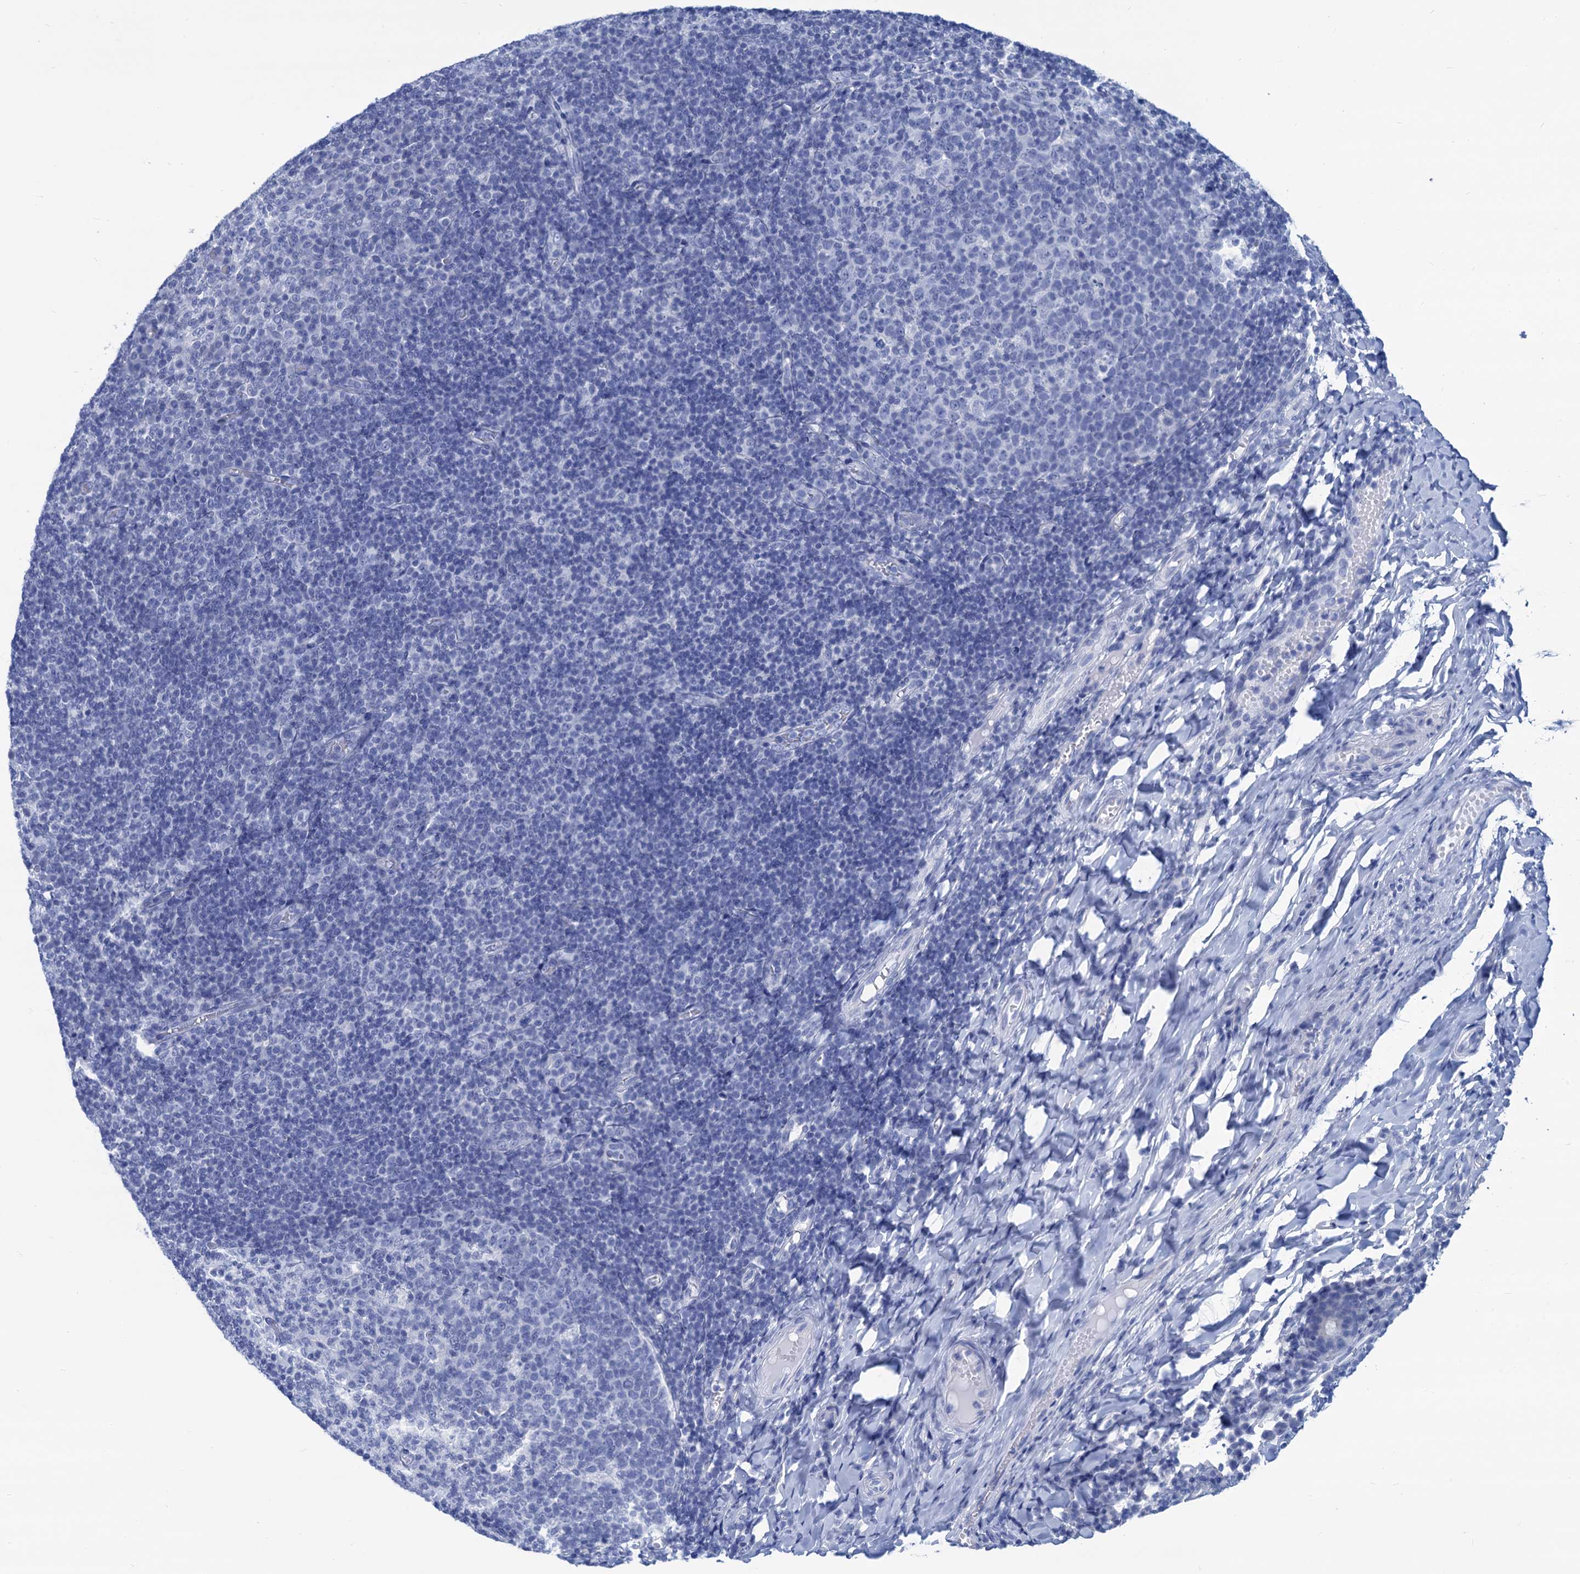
{"staining": {"intensity": "negative", "quantity": "none", "location": "none"}, "tissue": "tonsil", "cell_type": "Germinal center cells", "image_type": "normal", "snomed": [{"axis": "morphology", "description": "Normal tissue, NOS"}, {"axis": "topography", "description": "Tonsil"}], "caption": "A high-resolution photomicrograph shows immunohistochemistry staining of benign tonsil, which shows no significant expression in germinal center cells.", "gene": "CABYR", "patient": {"sex": "female", "age": 19}}